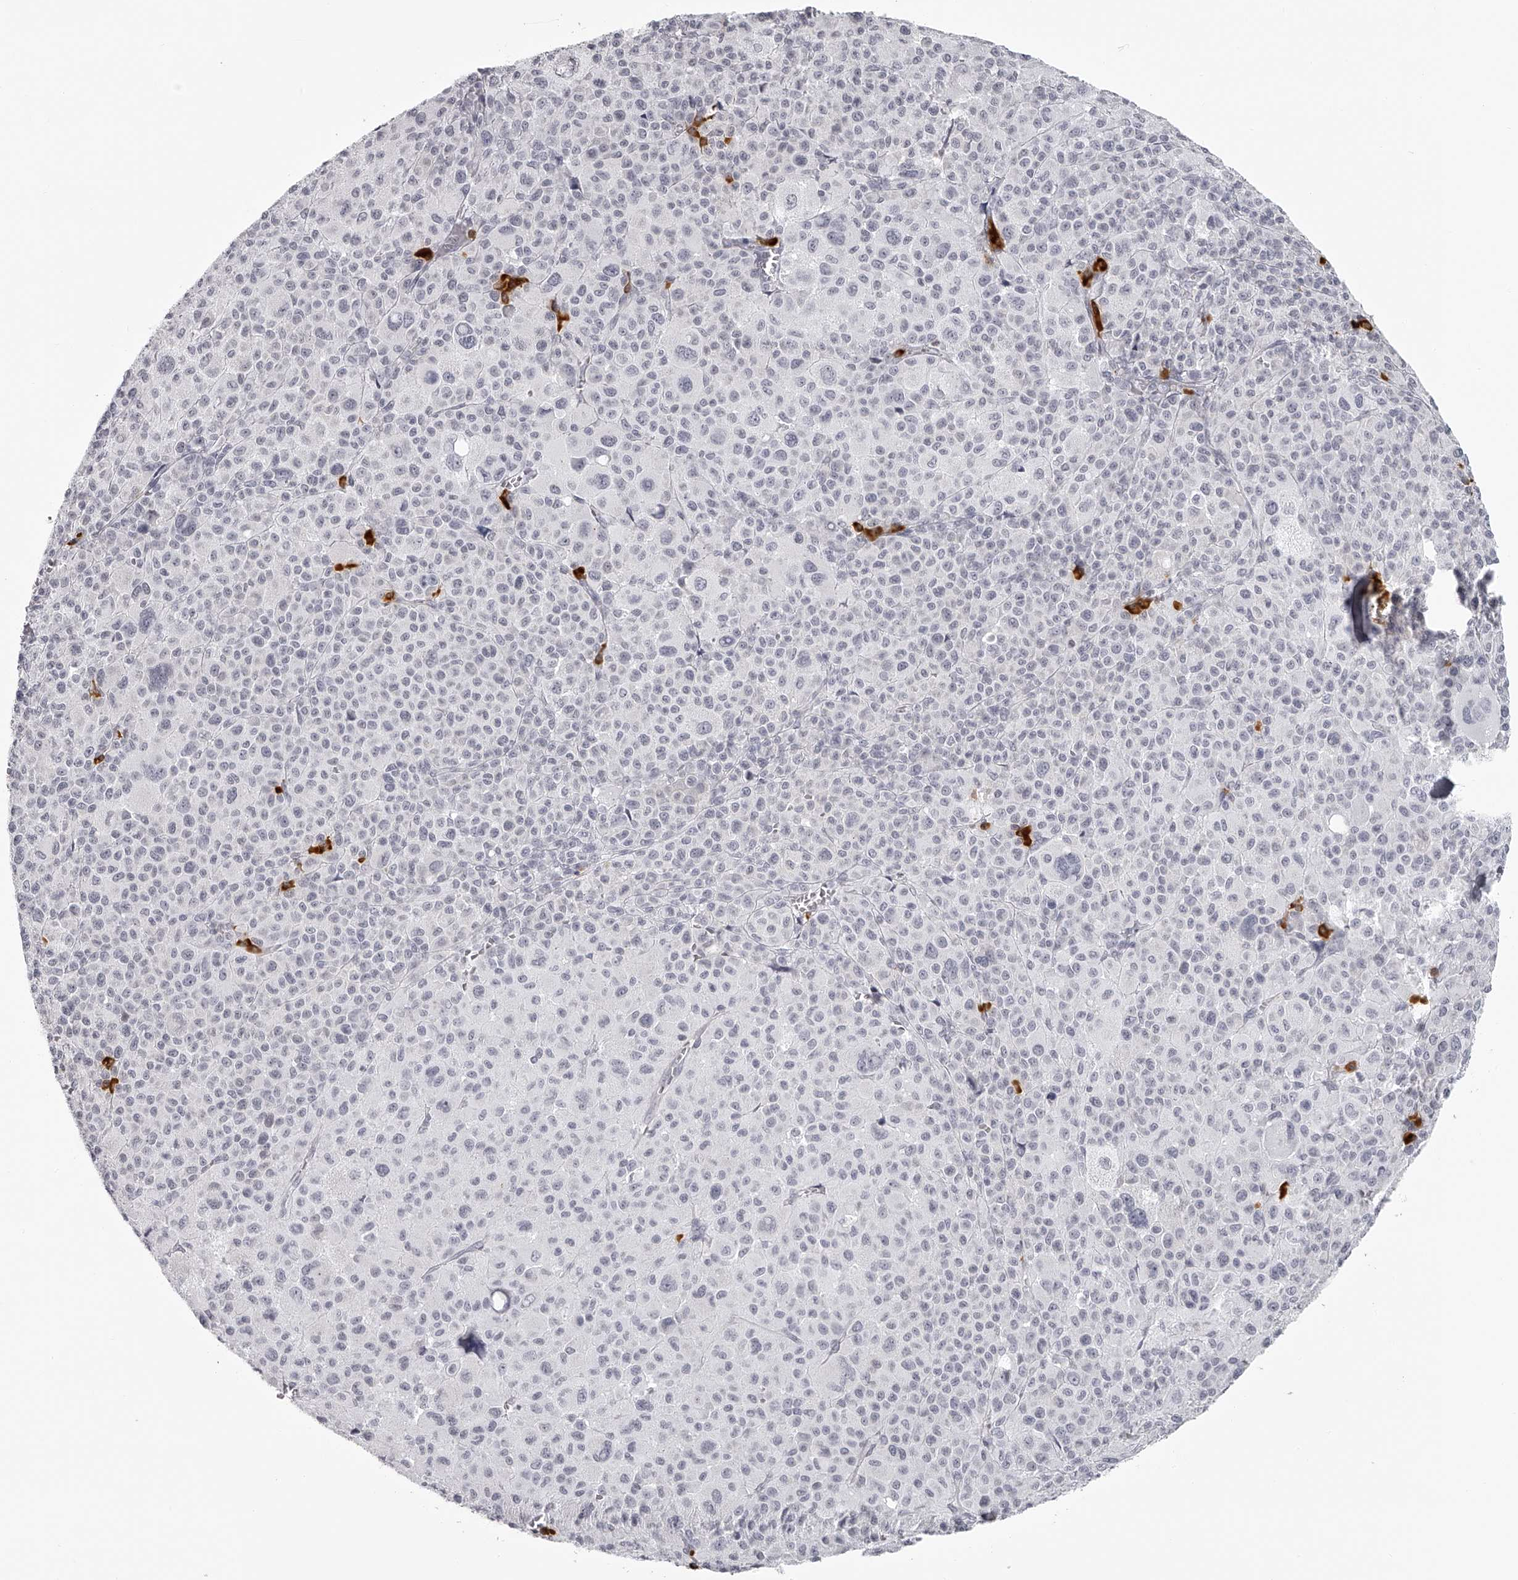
{"staining": {"intensity": "negative", "quantity": "none", "location": "none"}, "tissue": "melanoma", "cell_type": "Tumor cells", "image_type": "cancer", "snomed": [{"axis": "morphology", "description": "Malignant melanoma, Metastatic site"}, {"axis": "topography", "description": "Skin"}], "caption": "Protein analysis of malignant melanoma (metastatic site) shows no significant staining in tumor cells. Nuclei are stained in blue.", "gene": "SEC11C", "patient": {"sex": "female", "age": 74}}